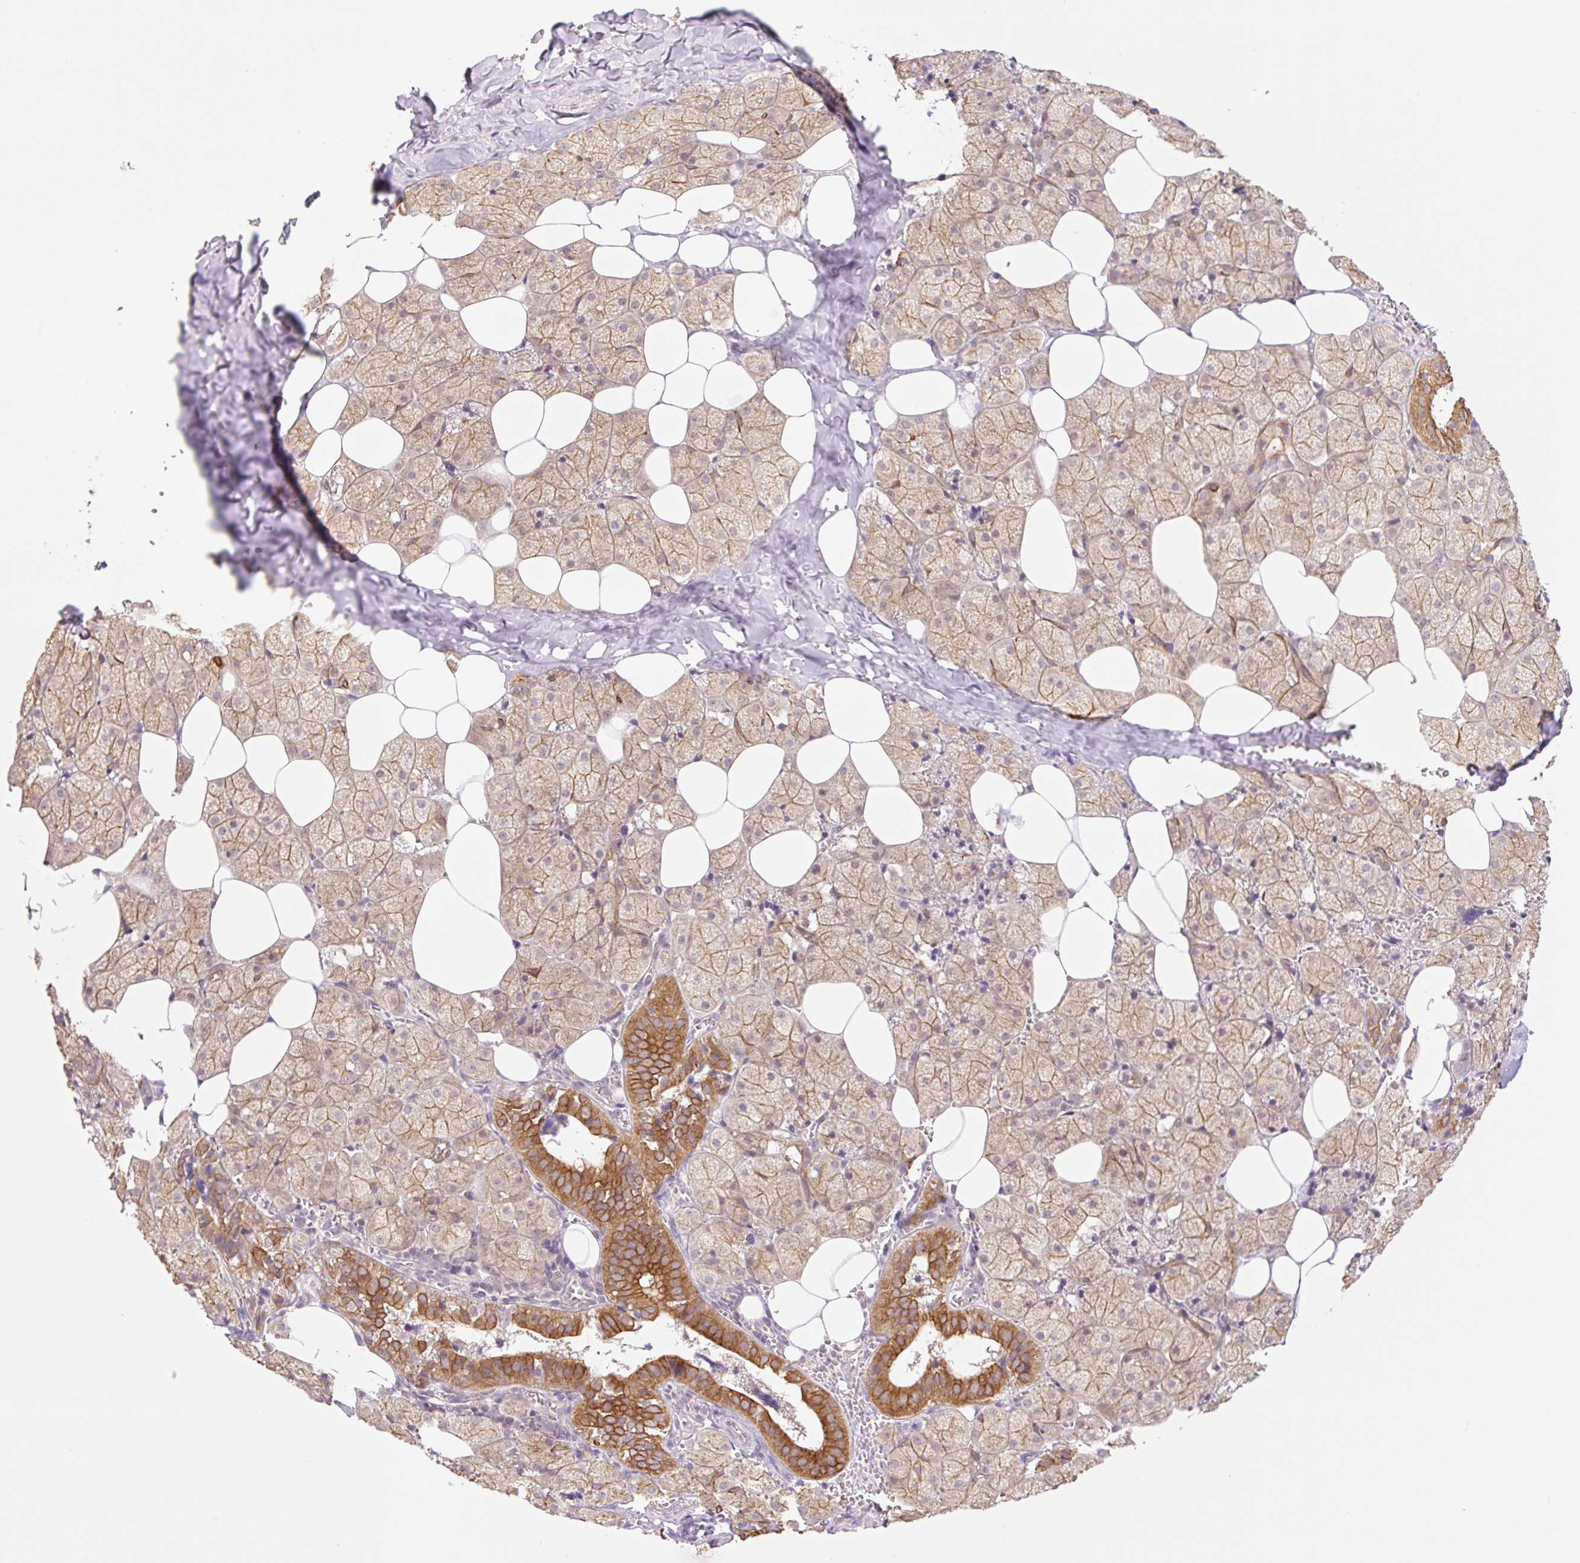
{"staining": {"intensity": "strong", "quantity": "25%-75%", "location": "cytoplasmic/membranous"}, "tissue": "salivary gland", "cell_type": "Glandular cells", "image_type": "normal", "snomed": [{"axis": "morphology", "description": "Normal tissue, NOS"}, {"axis": "topography", "description": "Salivary gland"}, {"axis": "topography", "description": "Peripheral nerve tissue"}], "caption": "Salivary gland was stained to show a protein in brown. There is high levels of strong cytoplasmic/membranous staining in about 25%-75% of glandular cells. Immunohistochemistry (ihc) stains the protein of interest in brown and the nuclei are stained blue.", "gene": "YJU2B", "patient": {"sex": "male", "age": 38}}